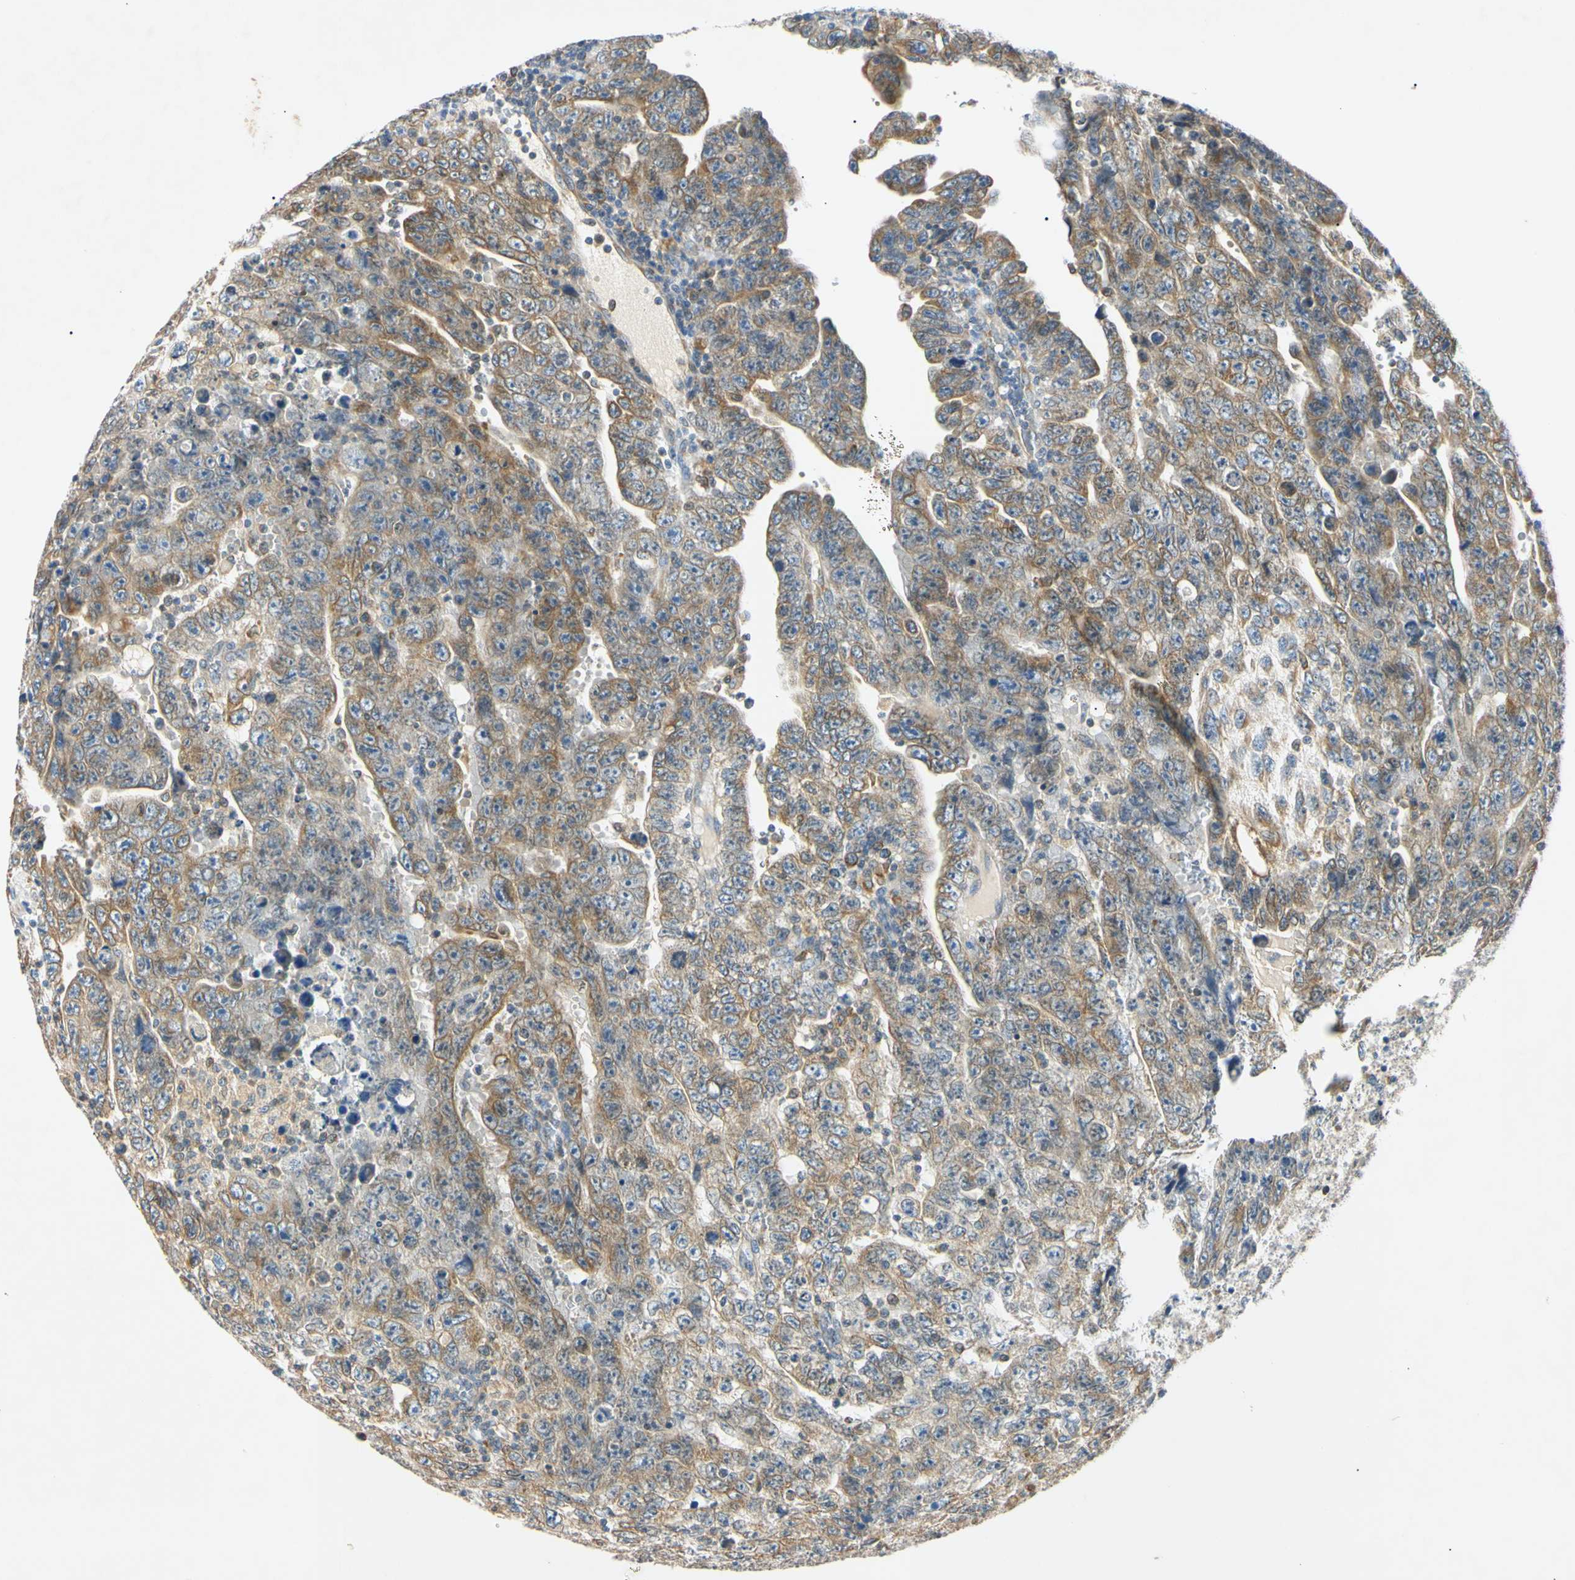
{"staining": {"intensity": "moderate", "quantity": ">75%", "location": "cytoplasmic/membranous"}, "tissue": "testis cancer", "cell_type": "Tumor cells", "image_type": "cancer", "snomed": [{"axis": "morphology", "description": "Carcinoma, Embryonal, NOS"}, {"axis": "topography", "description": "Testis"}], "caption": "This is an image of IHC staining of testis cancer, which shows moderate expression in the cytoplasmic/membranous of tumor cells.", "gene": "DNAJB12", "patient": {"sex": "male", "age": 28}}